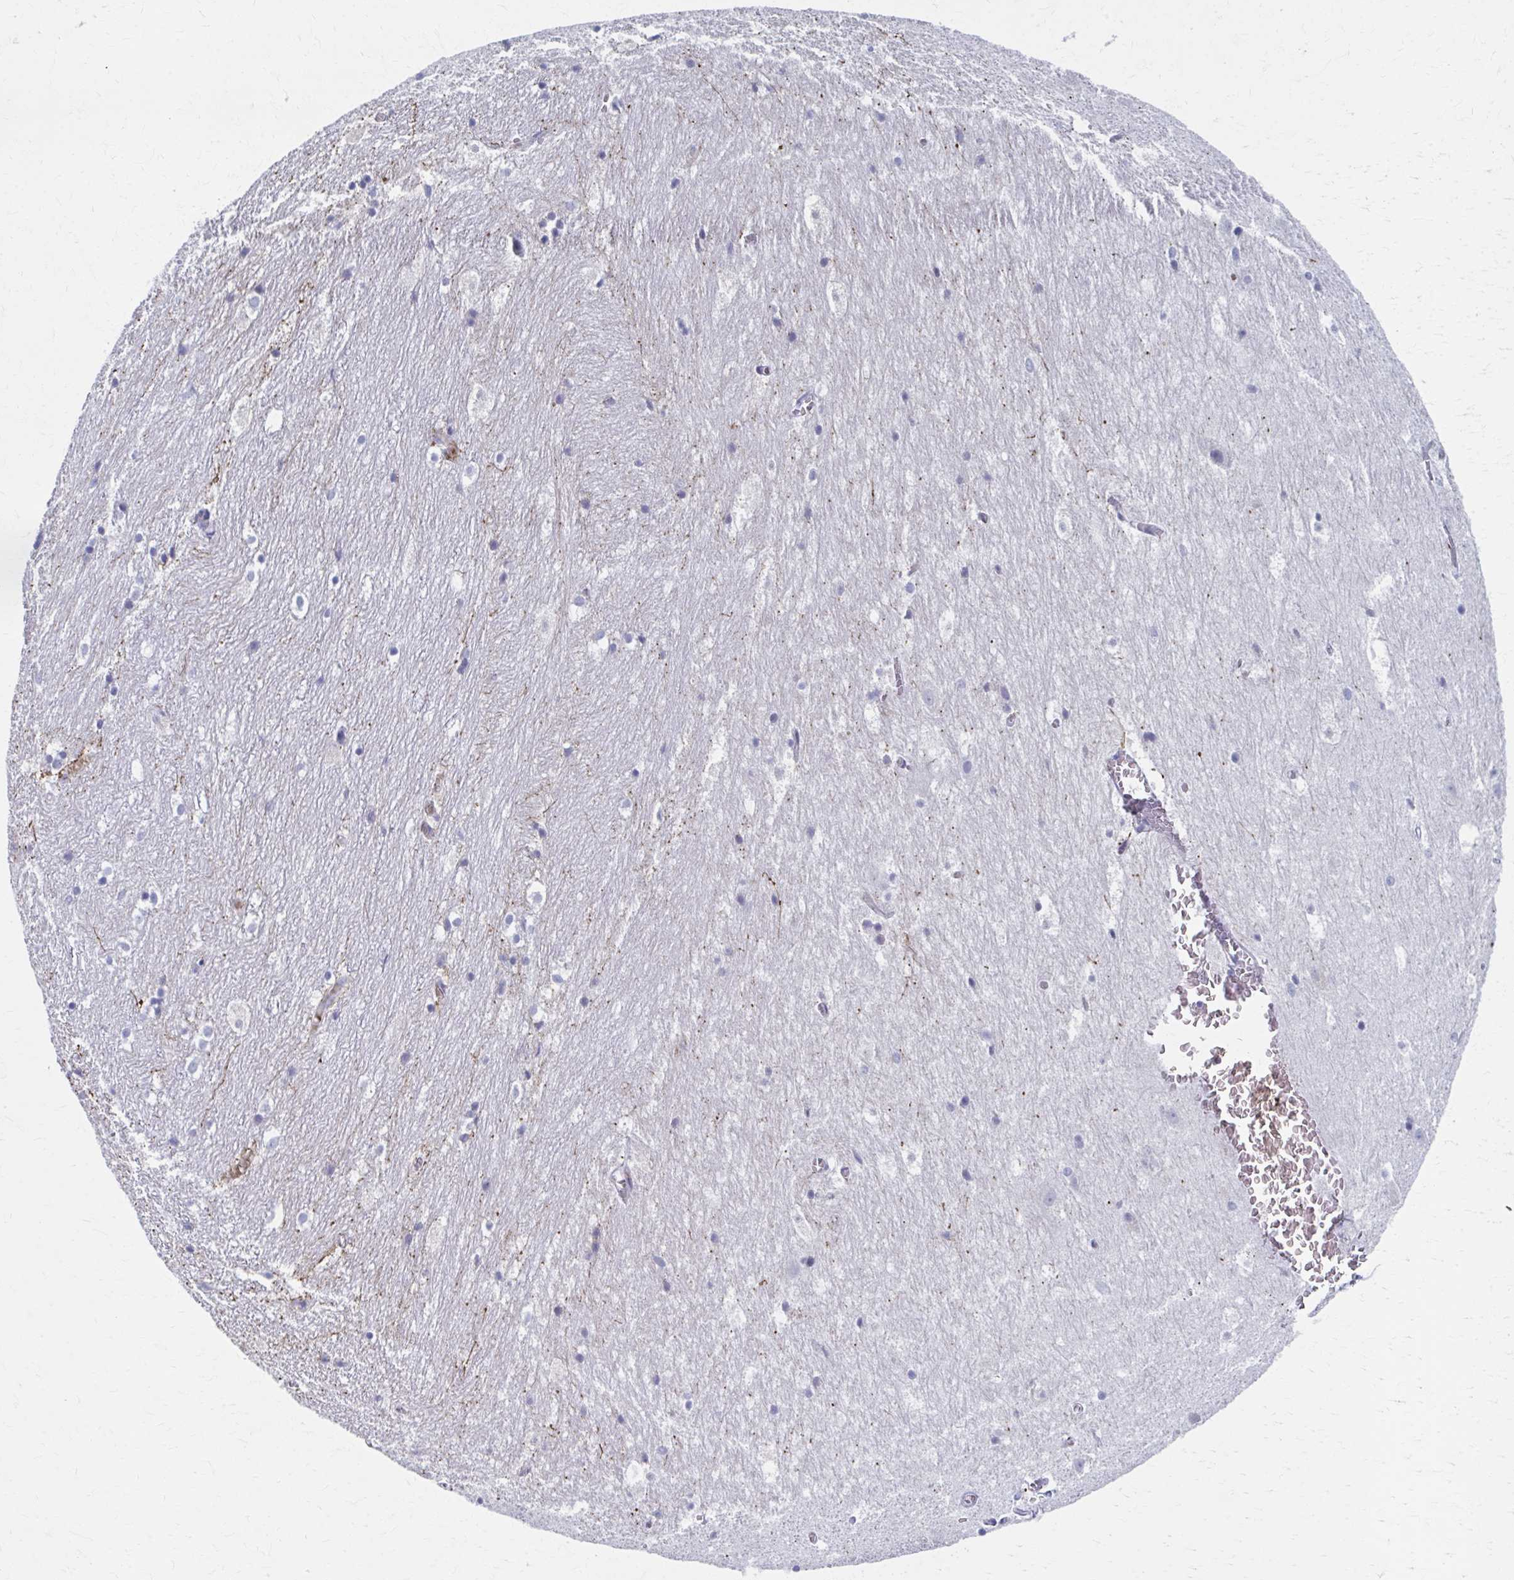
{"staining": {"intensity": "moderate", "quantity": "<25%", "location": "cytoplasmic/membranous"}, "tissue": "hippocampus", "cell_type": "Glial cells", "image_type": "normal", "snomed": [{"axis": "morphology", "description": "Normal tissue, NOS"}, {"axis": "topography", "description": "Hippocampus"}], "caption": "The photomicrograph shows staining of normal hippocampus, revealing moderate cytoplasmic/membranous protein expression (brown color) within glial cells. (DAB (3,3'-diaminobenzidine) = brown stain, brightfield microscopy at high magnification).", "gene": "ABHD16B", "patient": {"sex": "female", "age": 52}}